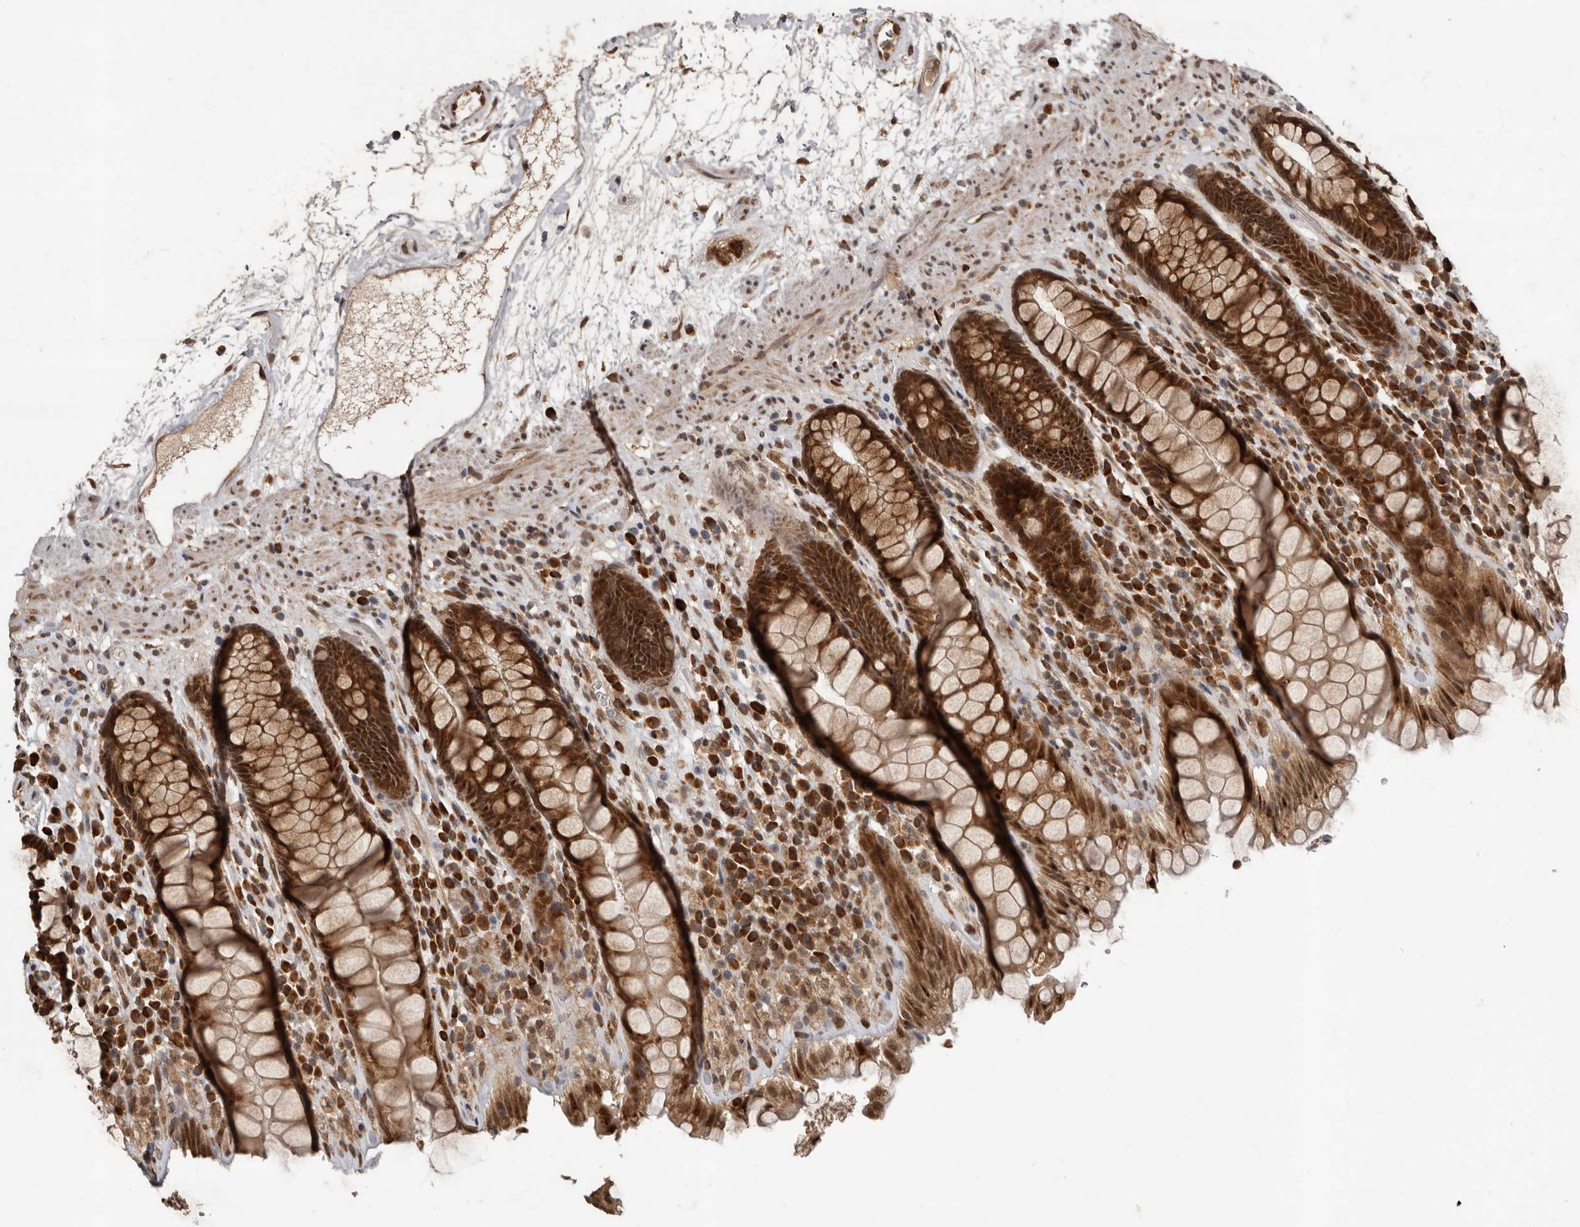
{"staining": {"intensity": "strong", "quantity": ">75%", "location": "cytoplasmic/membranous,nuclear"}, "tissue": "rectum", "cell_type": "Glandular cells", "image_type": "normal", "snomed": [{"axis": "morphology", "description": "Normal tissue, NOS"}, {"axis": "topography", "description": "Rectum"}], "caption": "Immunohistochemistry (IHC) of unremarkable rectum displays high levels of strong cytoplasmic/membranous,nuclear positivity in approximately >75% of glandular cells. (DAB = brown stain, brightfield microscopy at high magnification).", "gene": "LRGUK", "patient": {"sex": "male", "age": 64}}